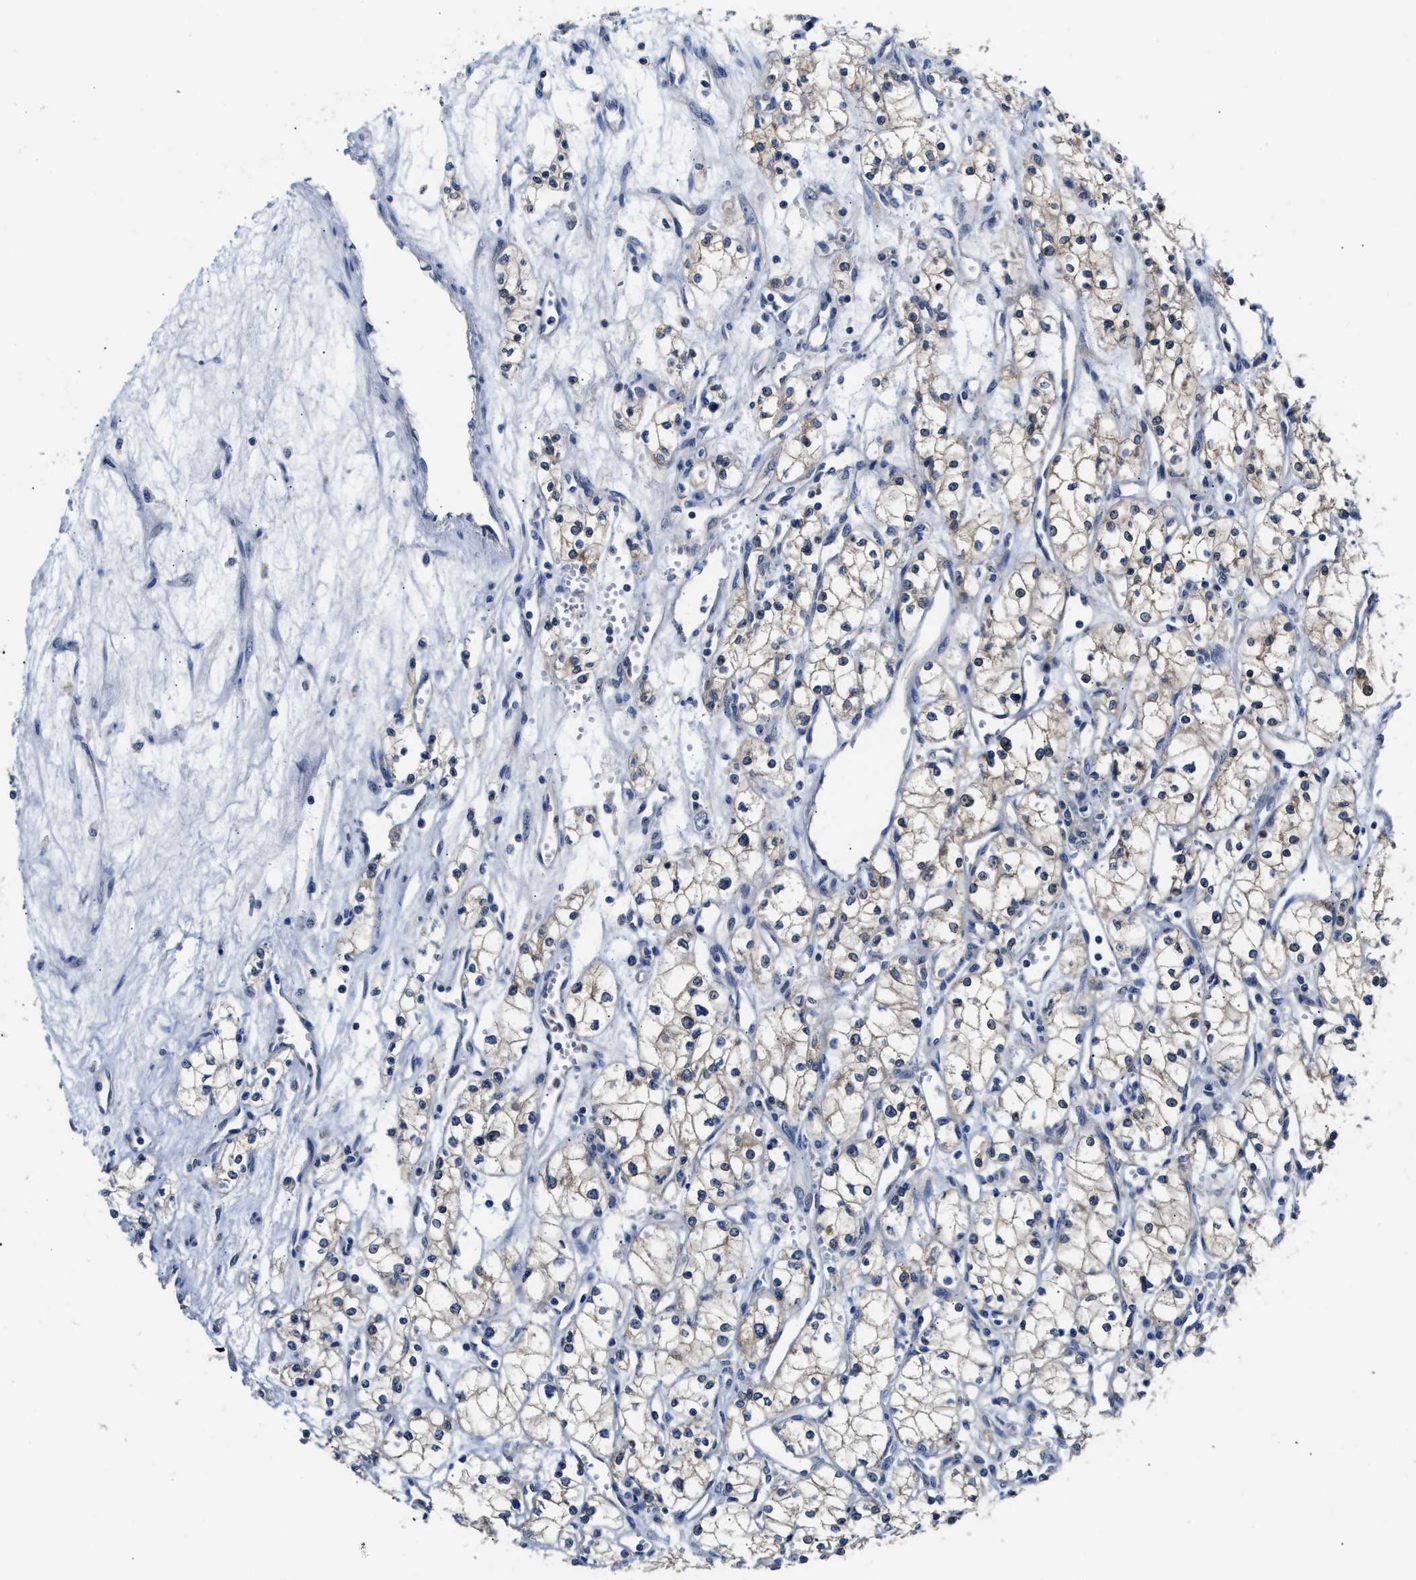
{"staining": {"intensity": "weak", "quantity": "<25%", "location": "cytoplasmic/membranous"}, "tissue": "renal cancer", "cell_type": "Tumor cells", "image_type": "cancer", "snomed": [{"axis": "morphology", "description": "Adenocarcinoma, NOS"}, {"axis": "topography", "description": "Kidney"}], "caption": "Renal adenocarcinoma was stained to show a protein in brown. There is no significant staining in tumor cells.", "gene": "FAM185A", "patient": {"sex": "male", "age": 59}}